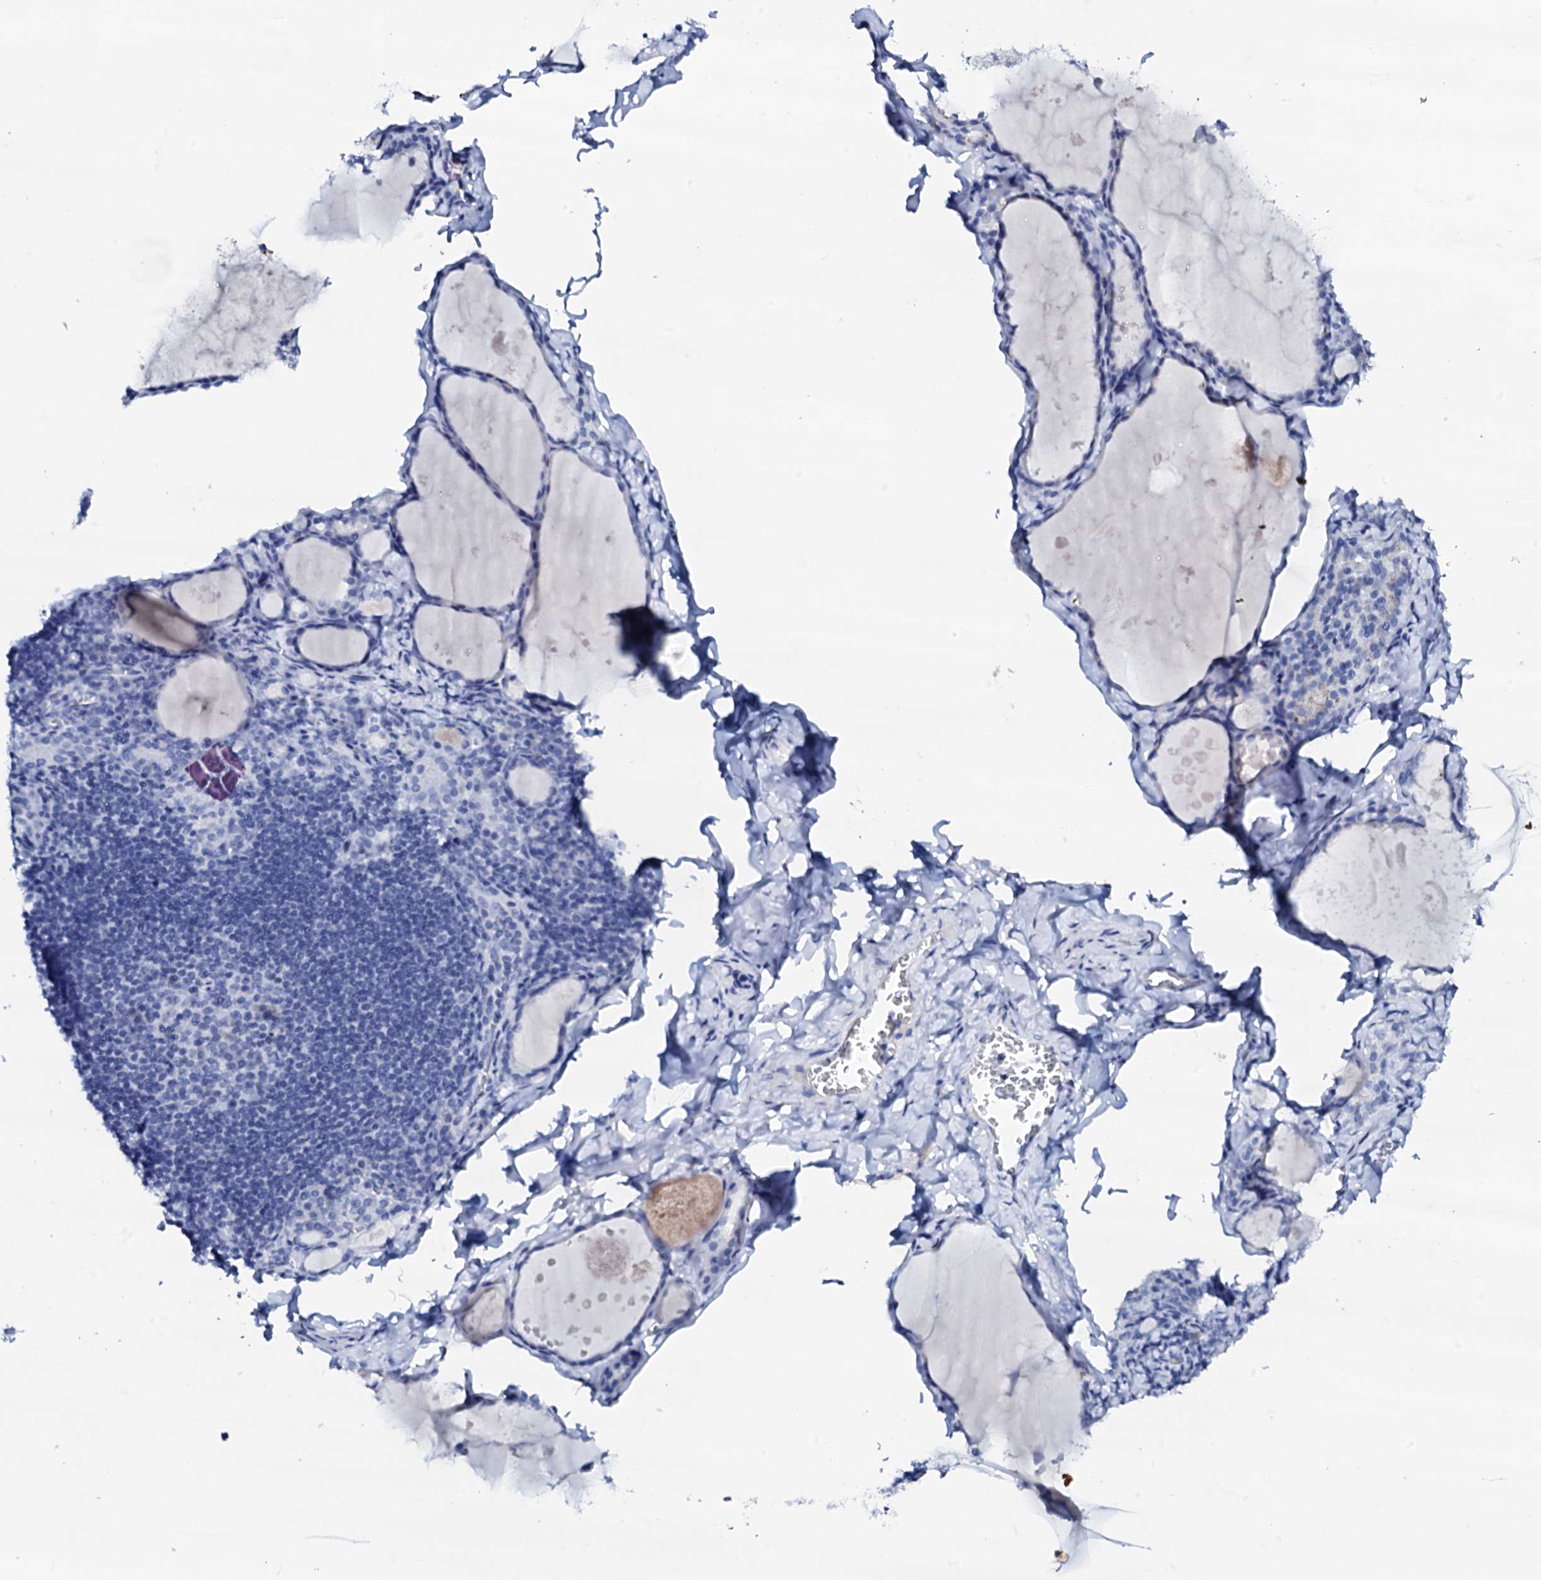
{"staining": {"intensity": "negative", "quantity": "none", "location": "none"}, "tissue": "thyroid gland", "cell_type": "Glandular cells", "image_type": "normal", "snomed": [{"axis": "morphology", "description": "Normal tissue, NOS"}, {"axis": "topography", "description": "Thyroid gland"}], "caption": "The IHC photomicrograph has no significant staining in glandular cells of thyroid gland.", "gene": "FBXL16", "patient": {"sex": "male", "age": 56}}